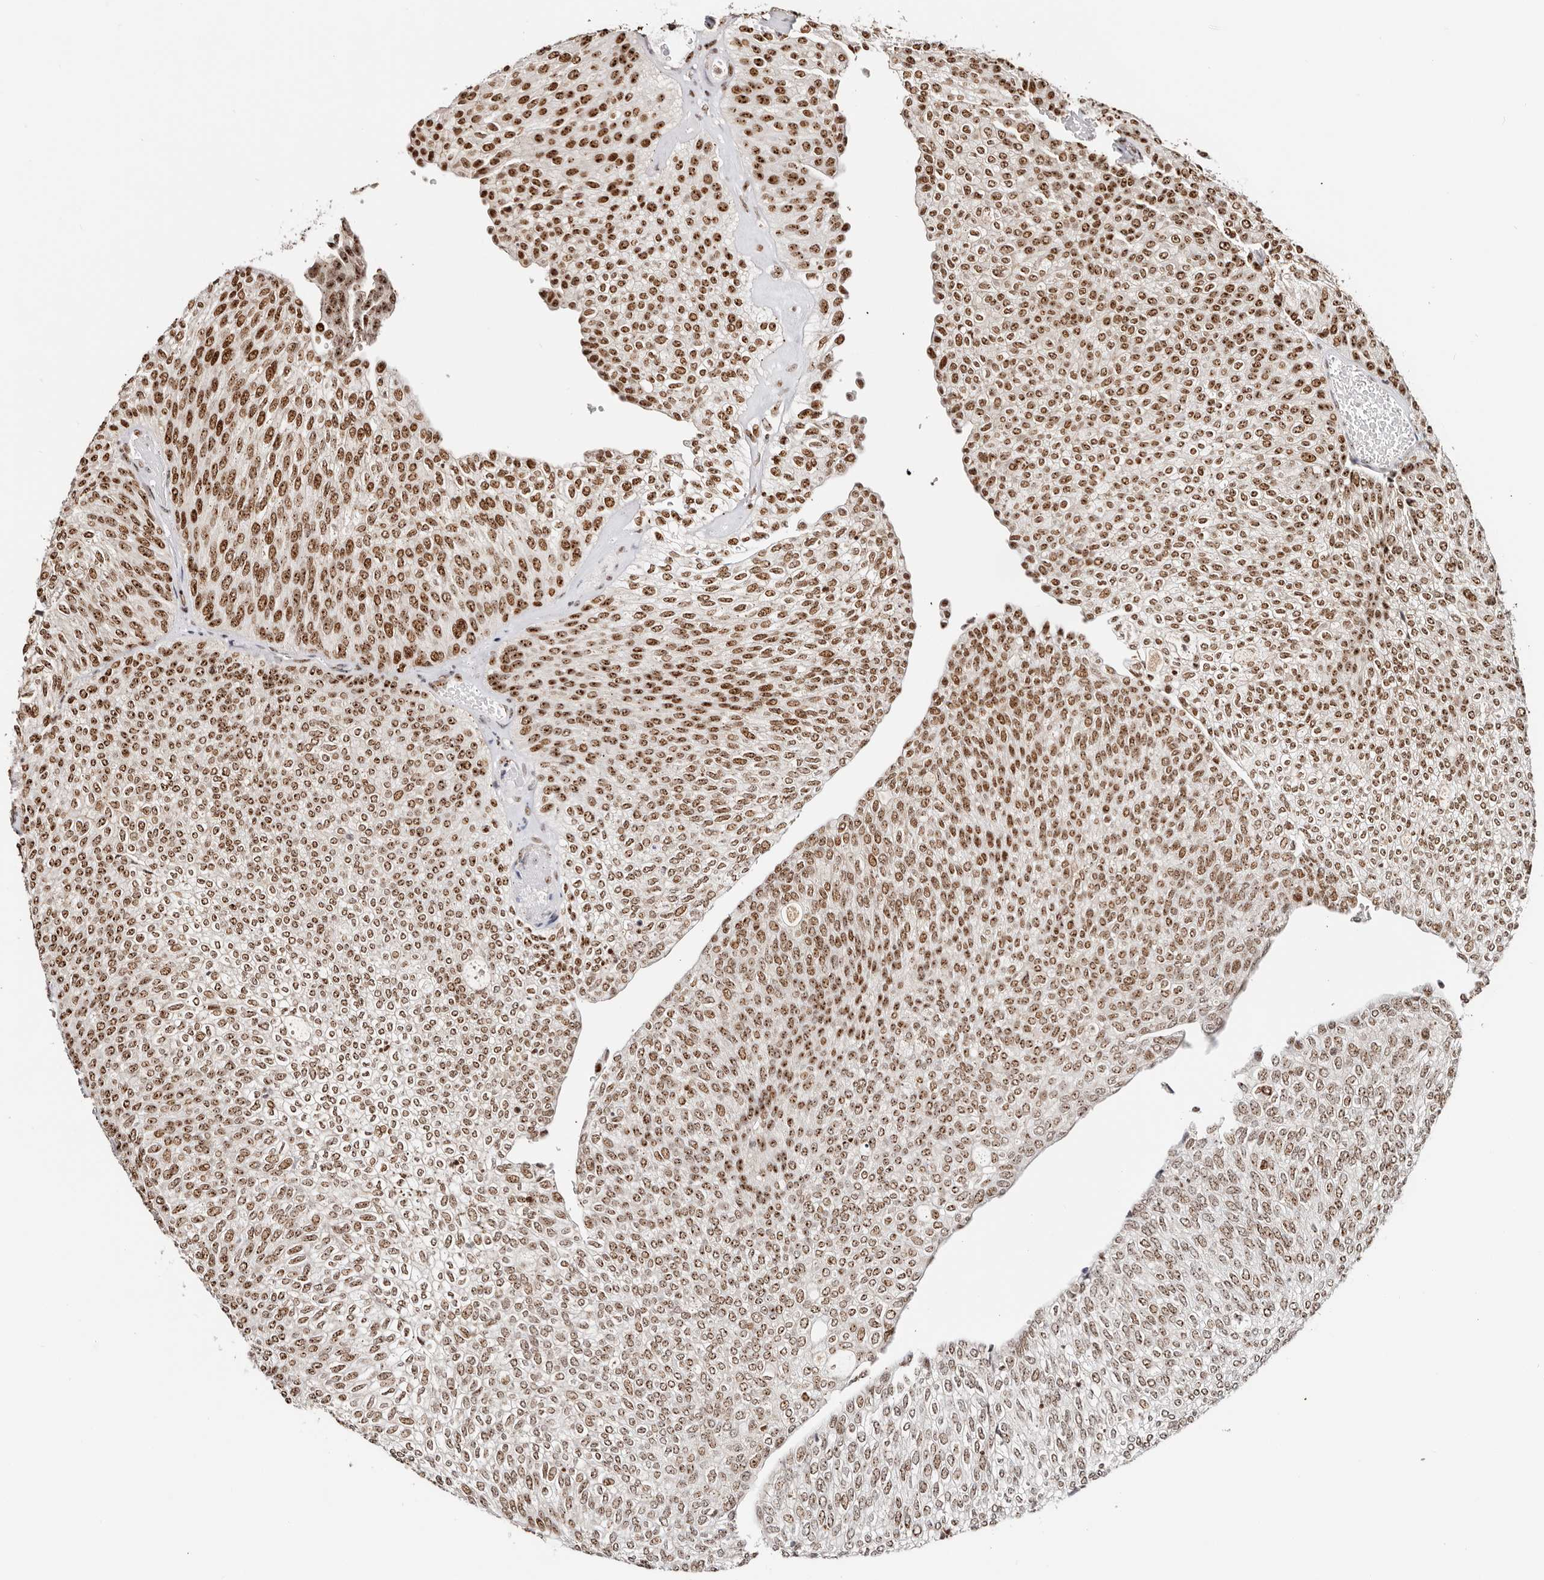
{"staining": {"intensity": "strong", "quantity": ">75%", "location": "nuclear"}, "tissue": "urothelial cancer", "cell_type": "Tumor cells", "image_type": "cancer", "snomed": [{"axis": "morphology", "description": "Urothelial carcinoma, Low grade"}, {"axis": "topography", "description": "Urinary bladder"}], "caption": "An image showing strong nuclear staining in about >75% of tumor cells in urothelial carcinoma (low-grade), as visualized by brown immunohistochemical staining.", "gene": "IQGAP3", "patient": {"sex": "female", "age": 79}}